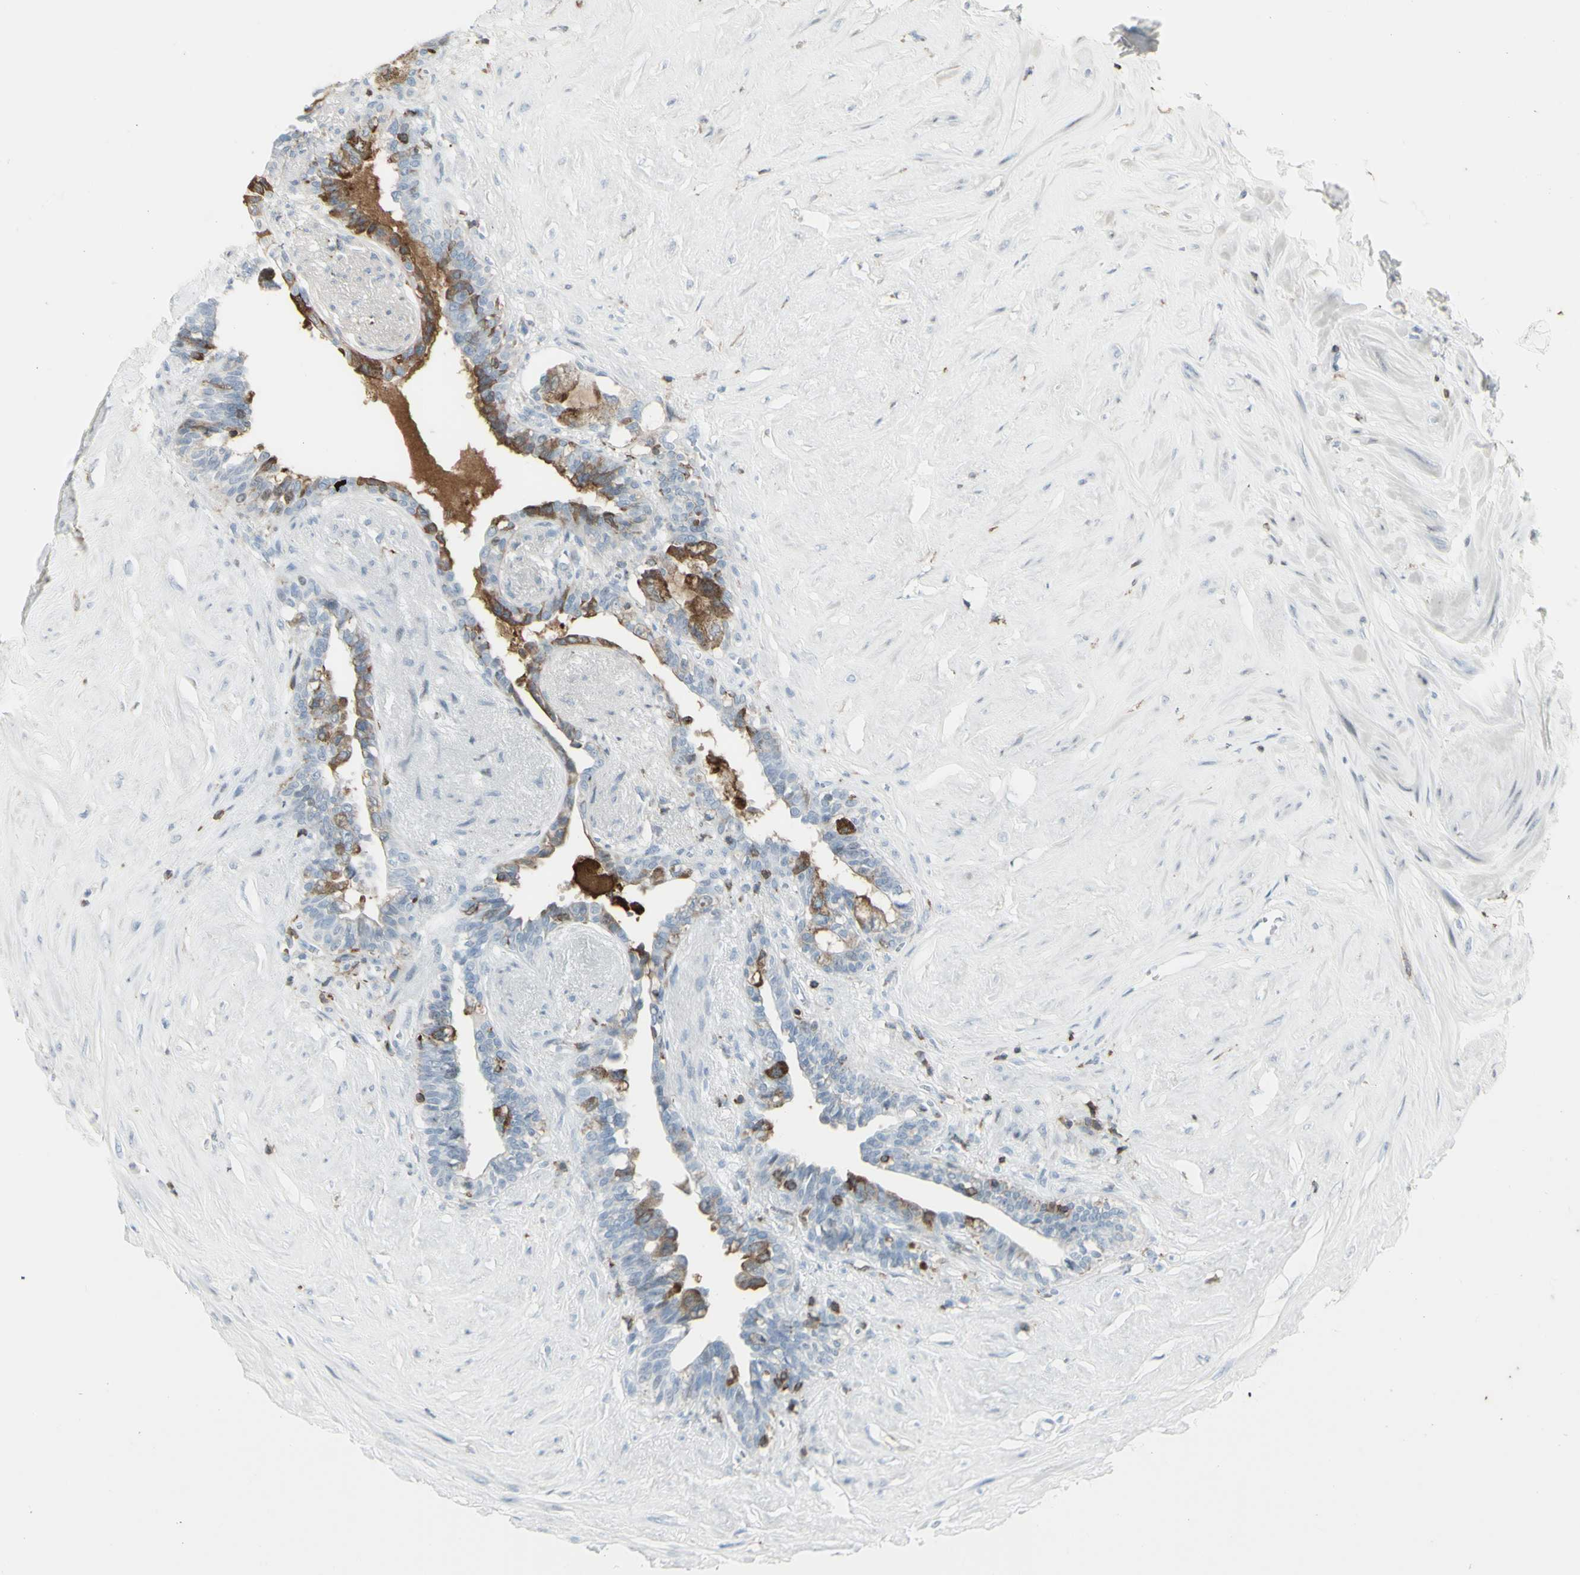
{"staining": {"intensity": "moderate", "quantity": "25%-75%", "location": "cytoplasmic/membranous"}, "tissue": "seminal vesicle", "cell_type": "Glandular cells", "image_type": "normal", "snomed": [{"axis": "morphology", "description": "Normal tissue, NOS"}, {"axis": "topography", "description": "Seminal veicle"}], "caption": "Benign seminal vesicle demonstrates moderate cytoplasmic/membranous staining in about 25%-75% of glandular cells, visualized by immunohistochemistry. The staining is performed using DAB (3,3'-diaminobenzidine) brown chromogen to label protein expression. The nuclei are counter-stained blue using hematoxylin.", "gene": "NRG1", "patient": {"sex": "male", "age": 63}}